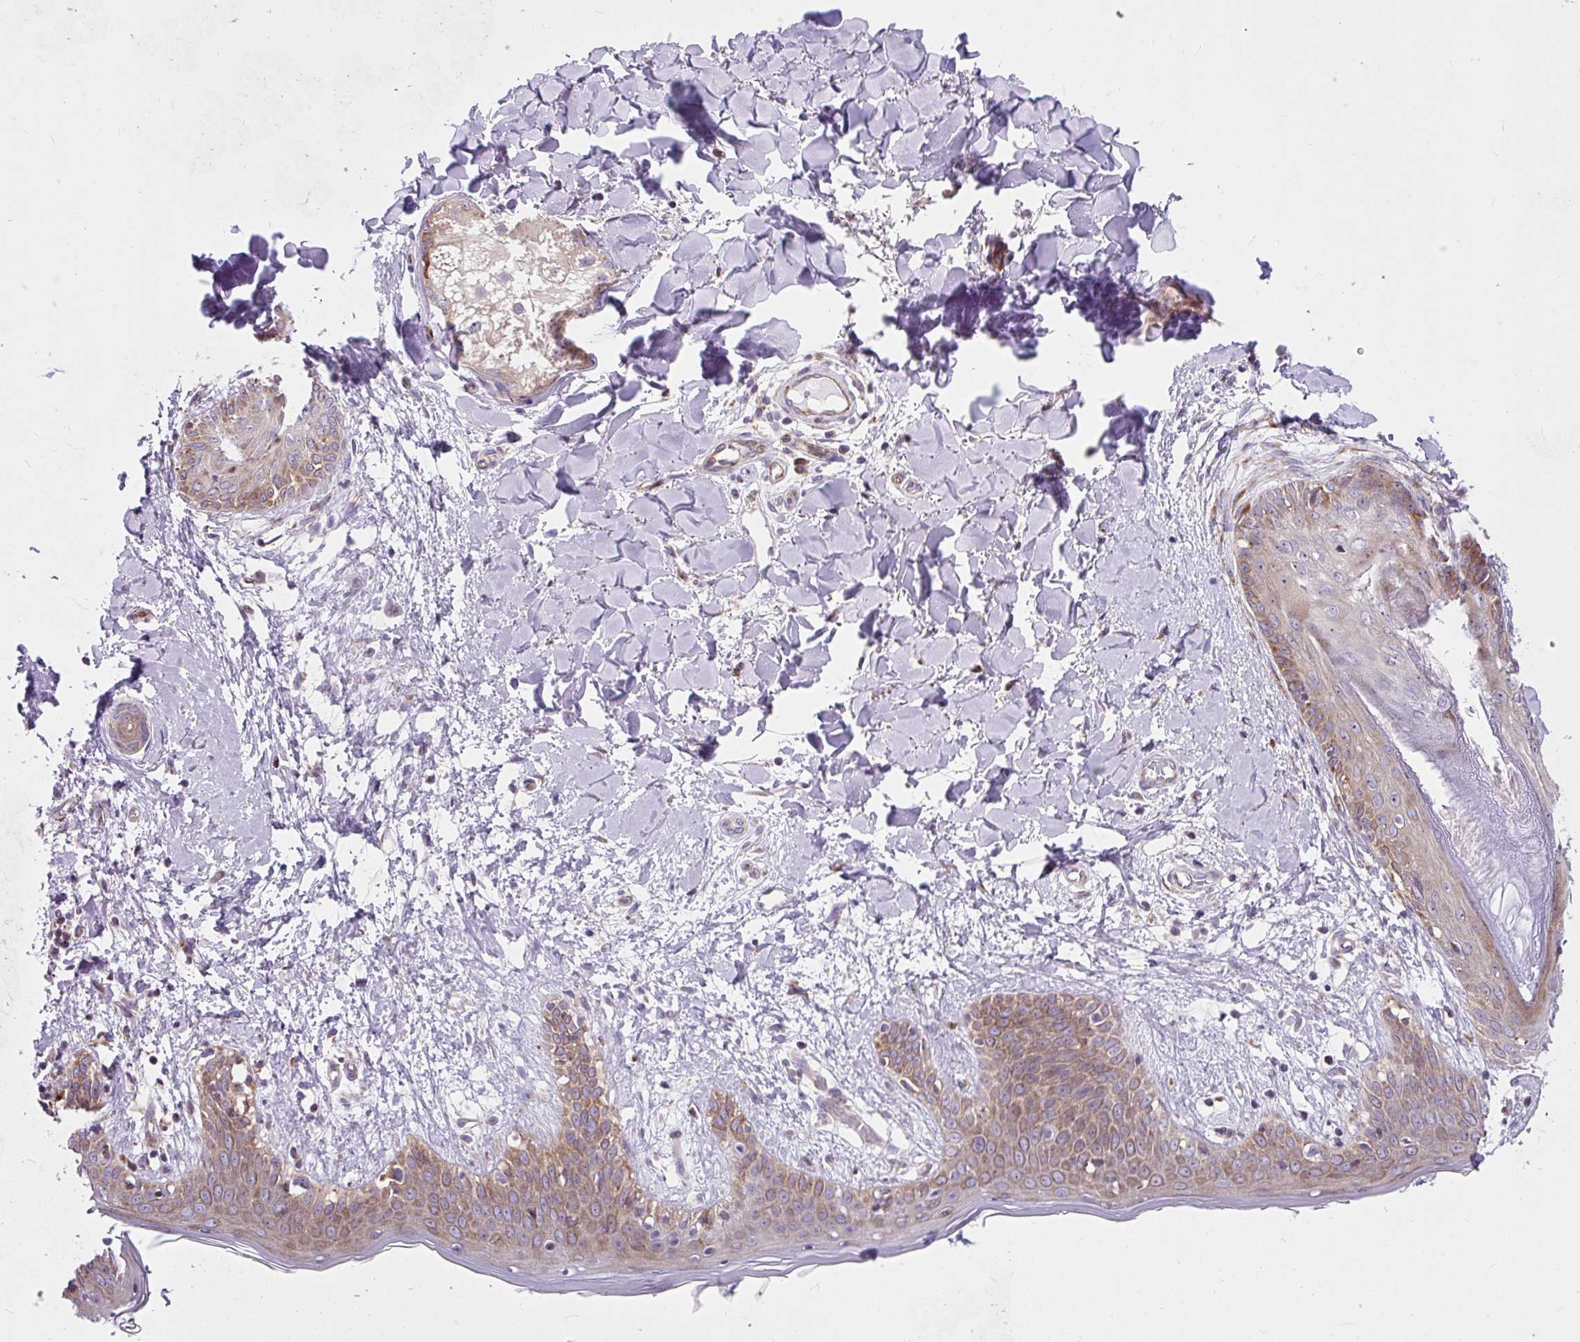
{"staining": {"intensity": "moderate", "quantity": ">75%", "location": "cytoplasmic/membranous"}, "tissue": "skin", "cell_type": "Fibroblasts", "image_type": "normal", "snomed": [{"axis": "morphology", "description": "Normal tissue, NOS"}, {"axis": "topography", "description": "Skin"}], "caption": "The photomicrograph reveals staining of benign skin, revealing moderate cytoplasmic/membranous protein expression (brown color) within fibroblasts. Nuclei are stained in blue.", "gene": "CISD3", "patient": {"sex": "female", "age": 34}}